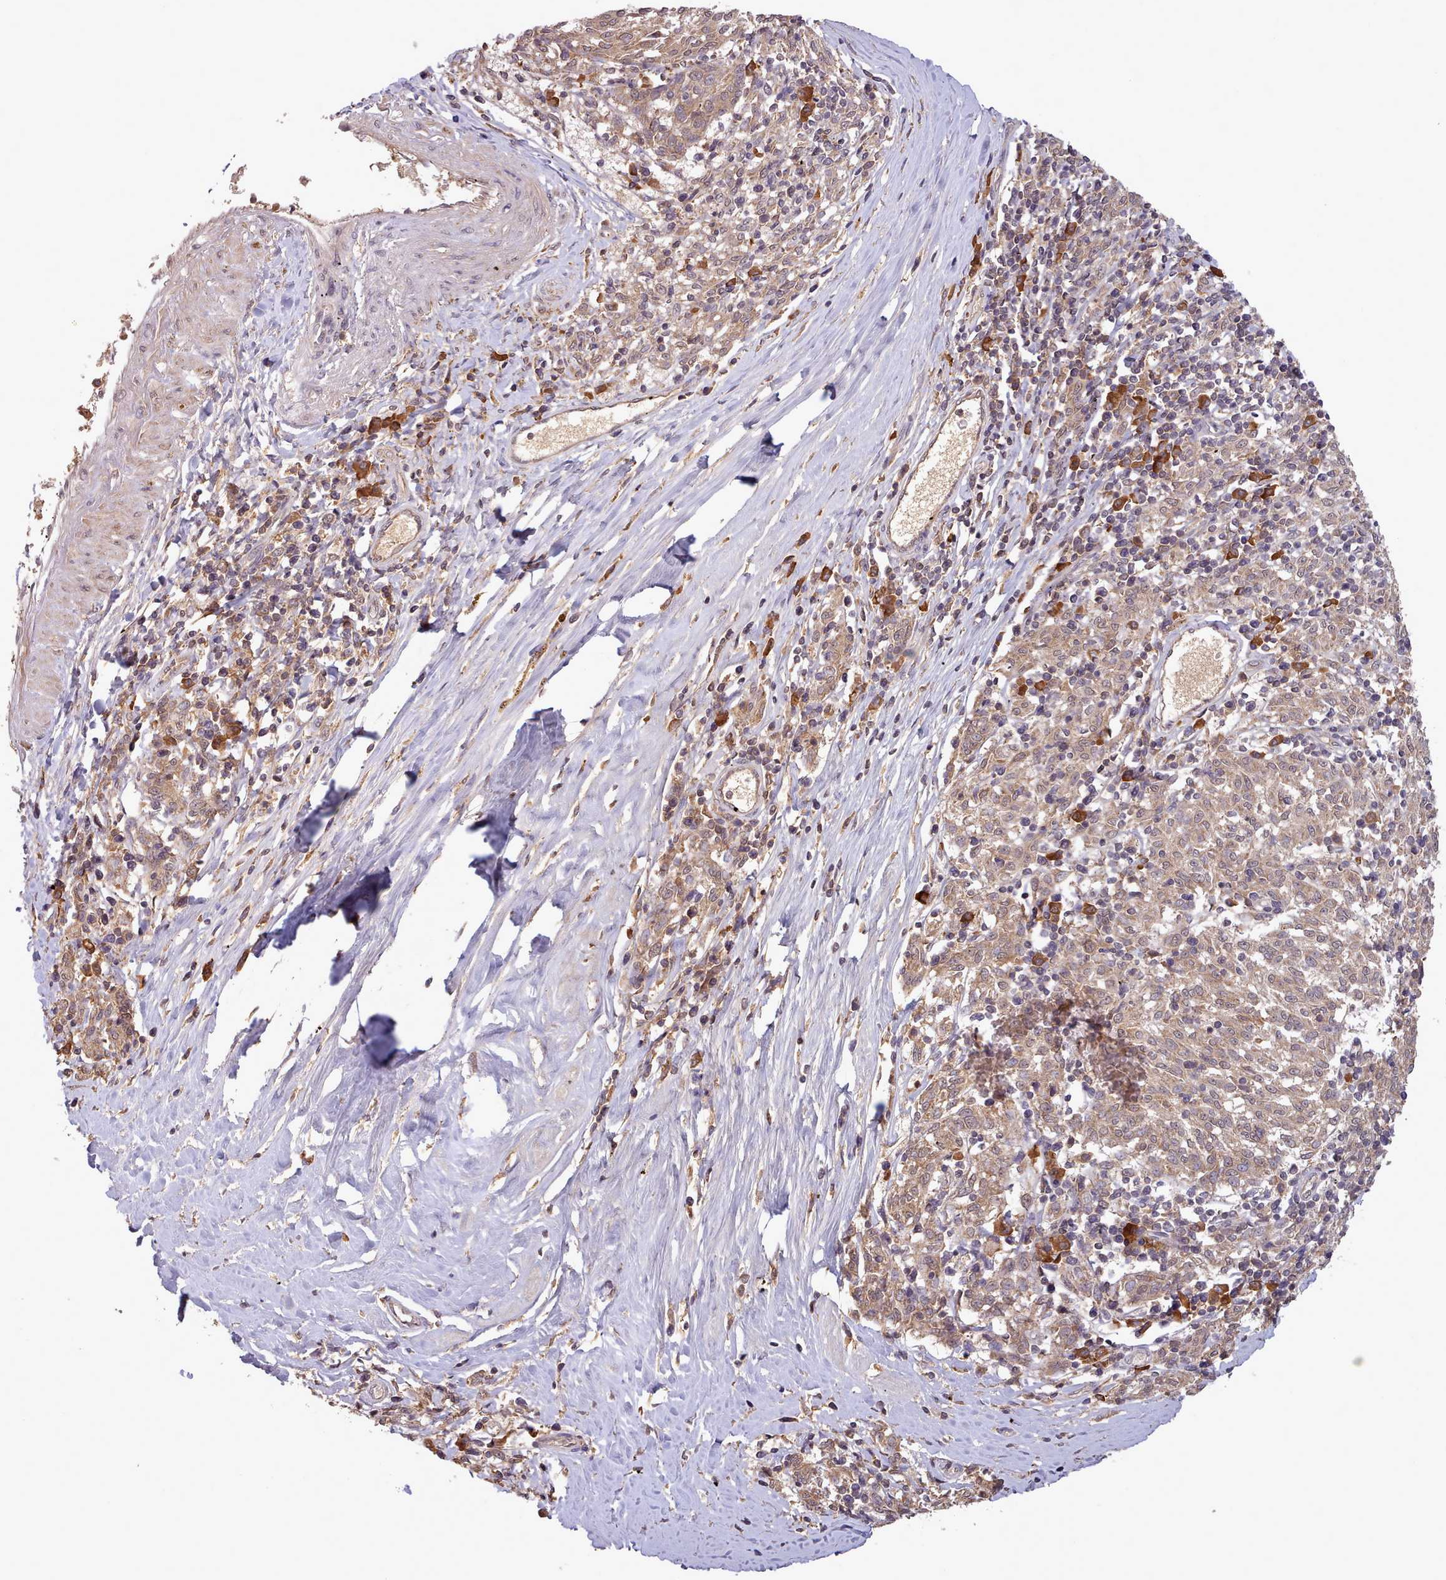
{"staining": {"intensity": "weak", "quantity": ">75%", "location": "cytoplasmic/membranous"}, "tissue": "melanoma", "cell_type": "Tumor cells", "image_type": "cancer", "snomed": [{"axis": "morphology", "description": "Malignant melanoma, NOS"}, {"axis": "topography", "description": "Skin"}], "caption": "DAB immunohistochemical staining of malignant melanoma exhibits weak cytoplasmic/membranous protein positivity in approximately >75% of tumor cells.", "gene": "PIP4P1", "patient": {"sex": "female", "age": 72}}